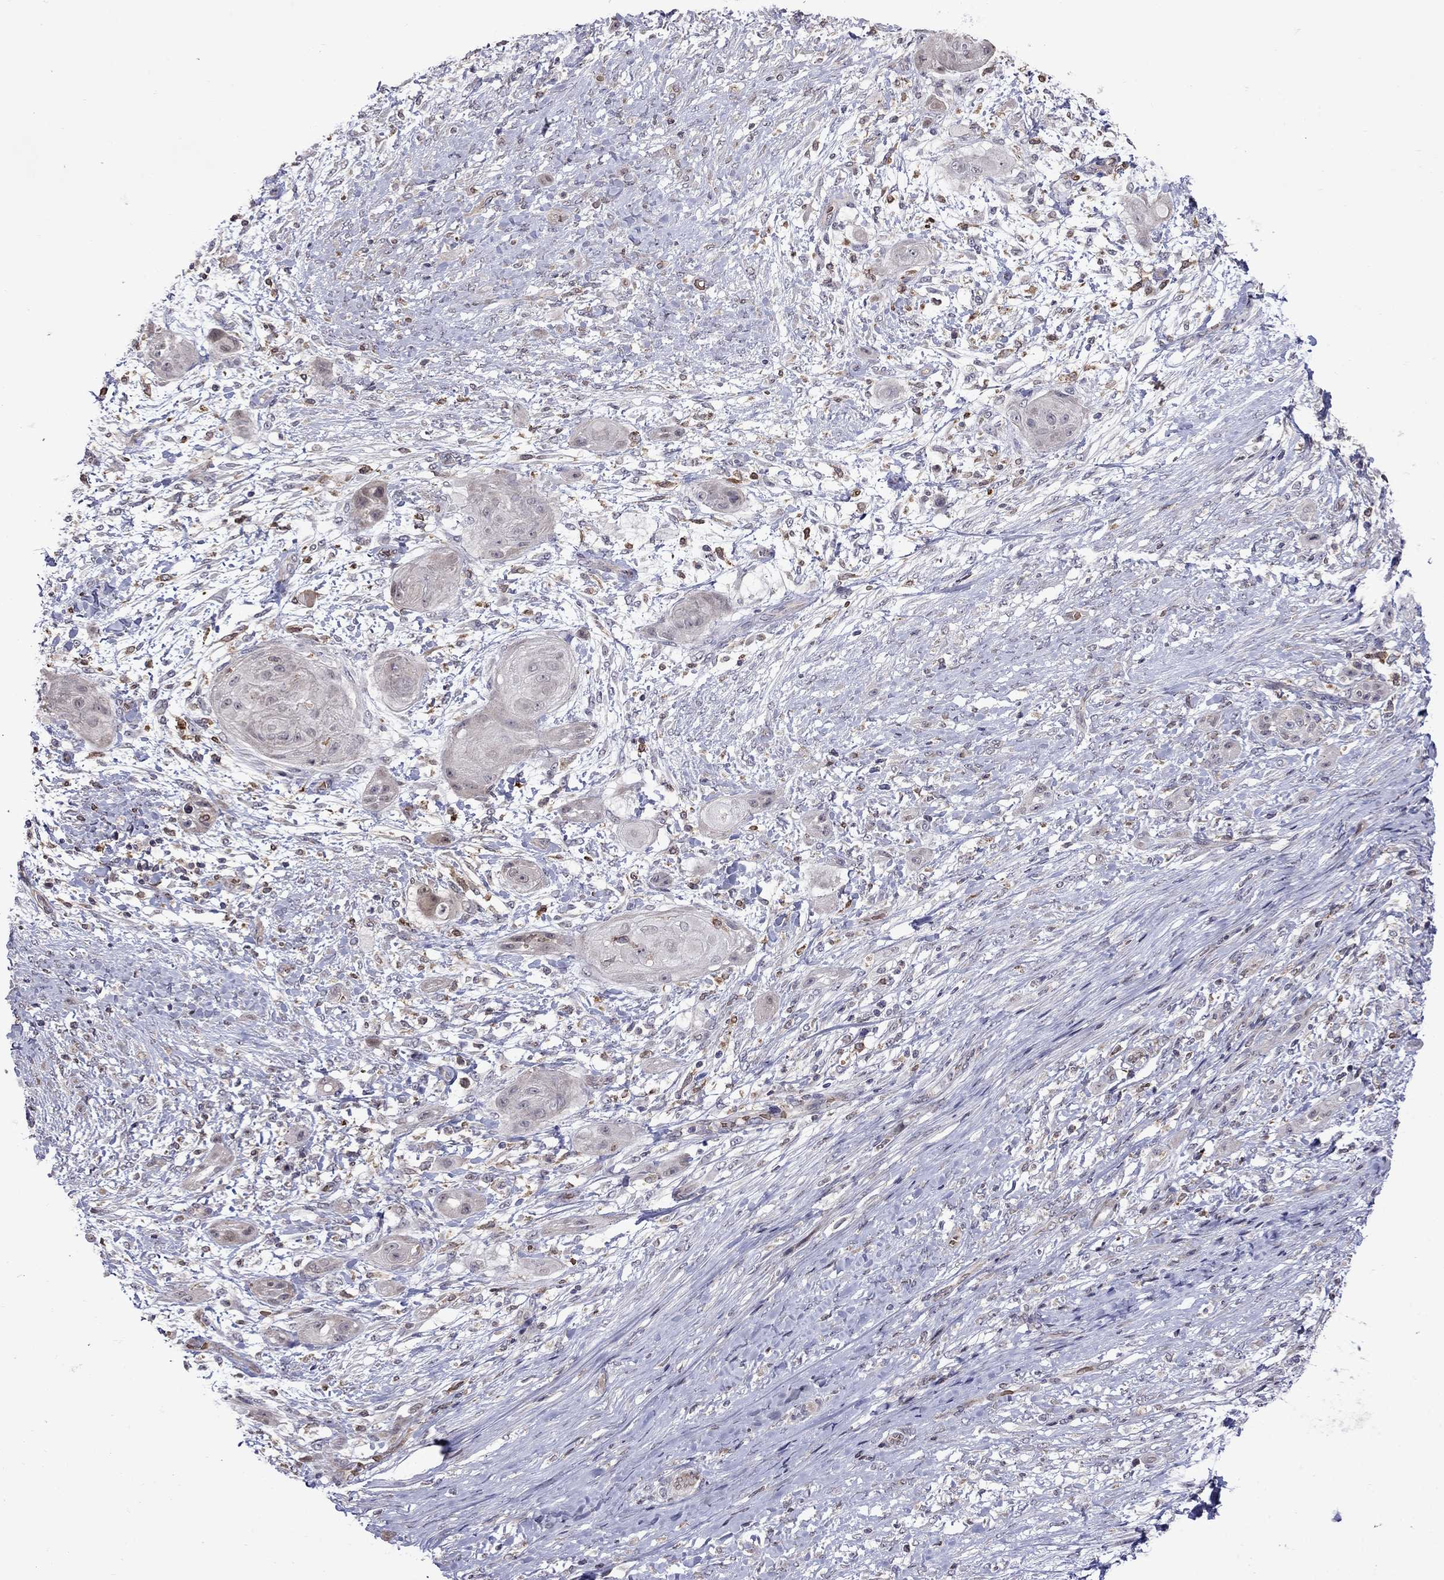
{"staining": {"intensity": "negative", "quantity": "none", "location": "none"}, "tissue": "skin cancer", "cell_type": "Tumor cells", "image_type": "cancer", "snomed": [{"axis": "morphology", "description": "Squamous cell carcinoma, NOS"}, {"axis": "topography", "description": "Skin"}], "caption": "High magnification brightfield microscopy of squamous cell carcinoma (skin) stained with DAB (3,3'-diaminobenzidine) (brown) and counterstained with hematoxylin (blue): tumor cells show no significant positivity.", "gene": "ADAM28", "patient": {"sex": "male", "age": 62}}